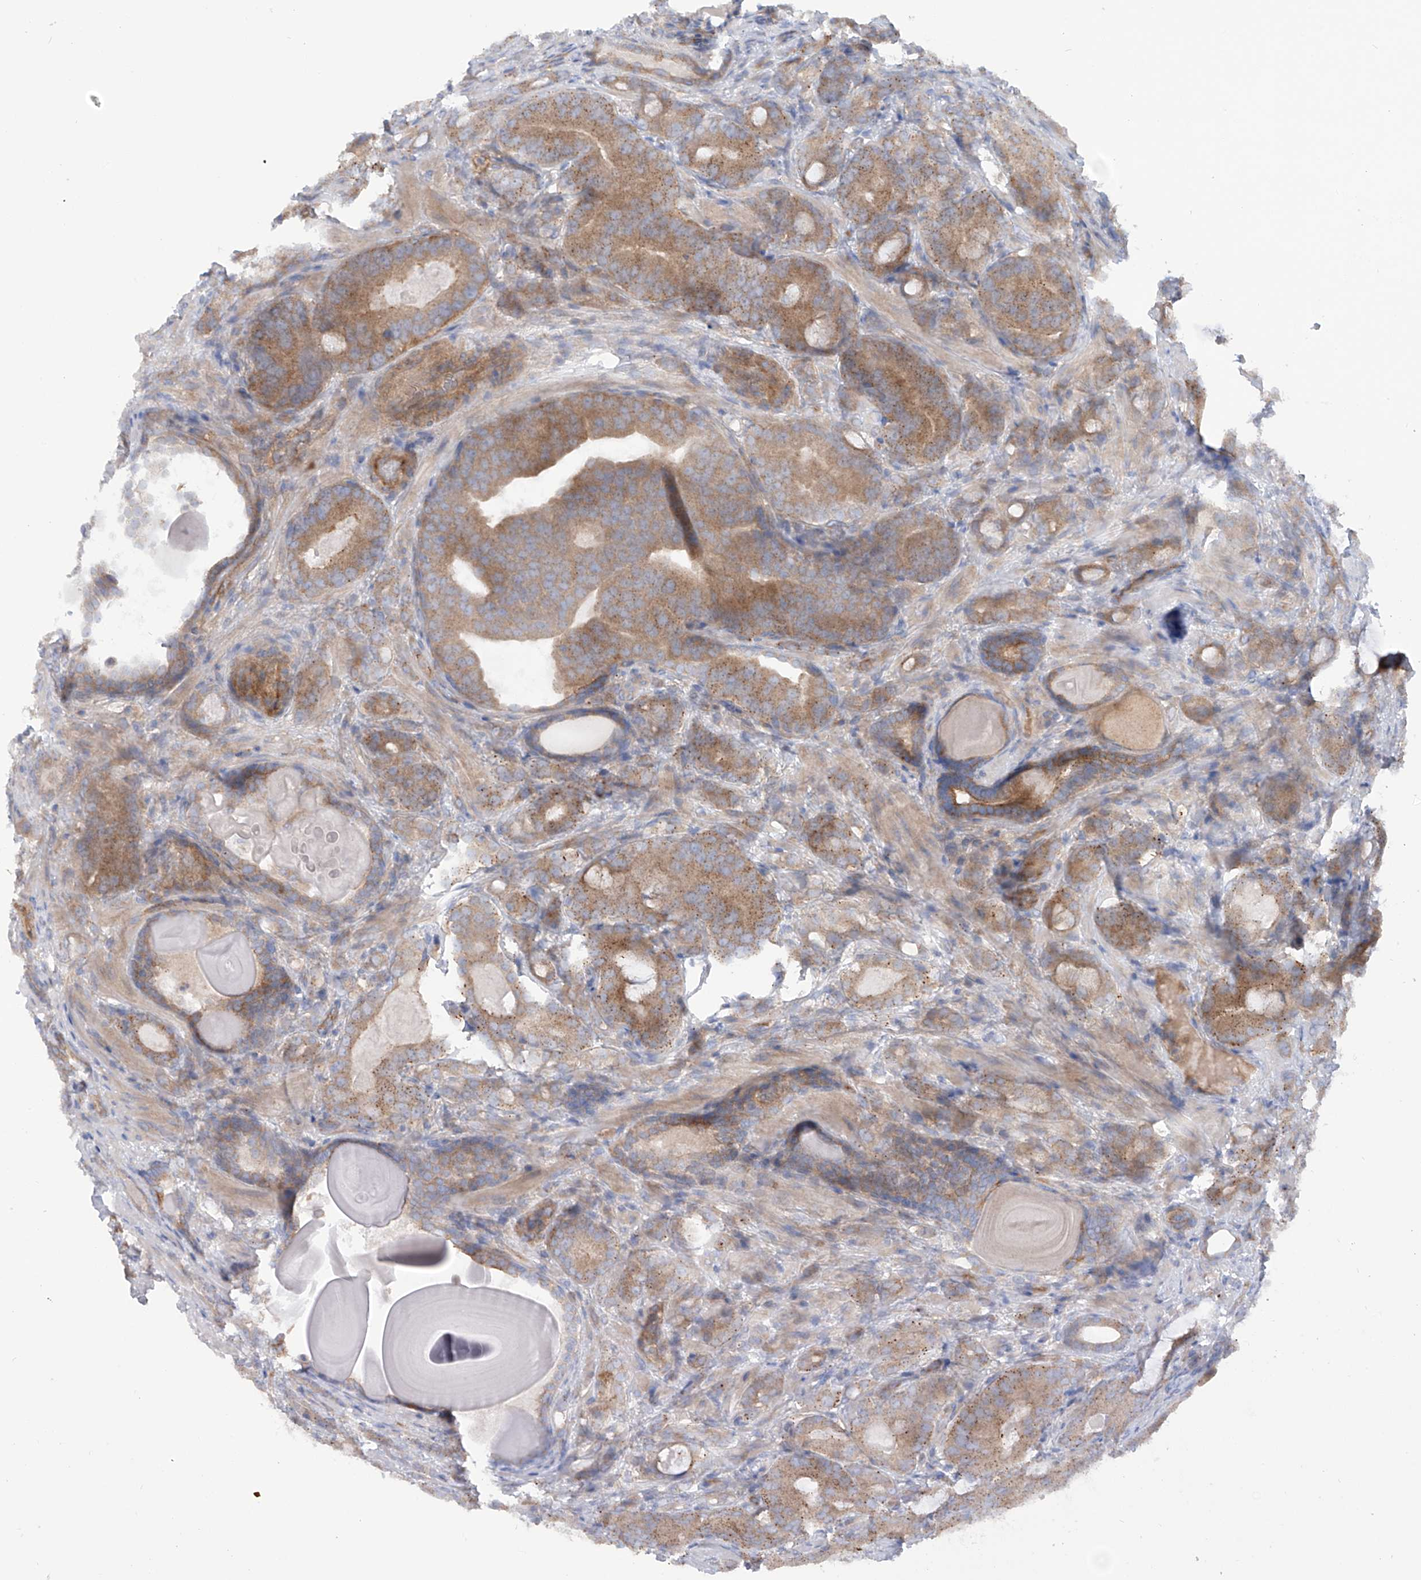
{"staining": {"intensity": "moderate", "quantity": ">75%", "location": "cytoplasmic/membranous"}, "tissue": "prostate cancer", "cell_type": "Tumor cells", "image_type": "cancer", "snomed": [{"axis": "morphology", "description": "Adenocarcinoma, High grade"}, {"axis": "topography", "description": "Prostate"}], "caption": "Human prostate adenocarcinoma (high-grade) stained with a protein marker reveals moderate staining in tumor cells.", "gene": "TMEM209", "patient": {"sex": "male", "age": 66}}